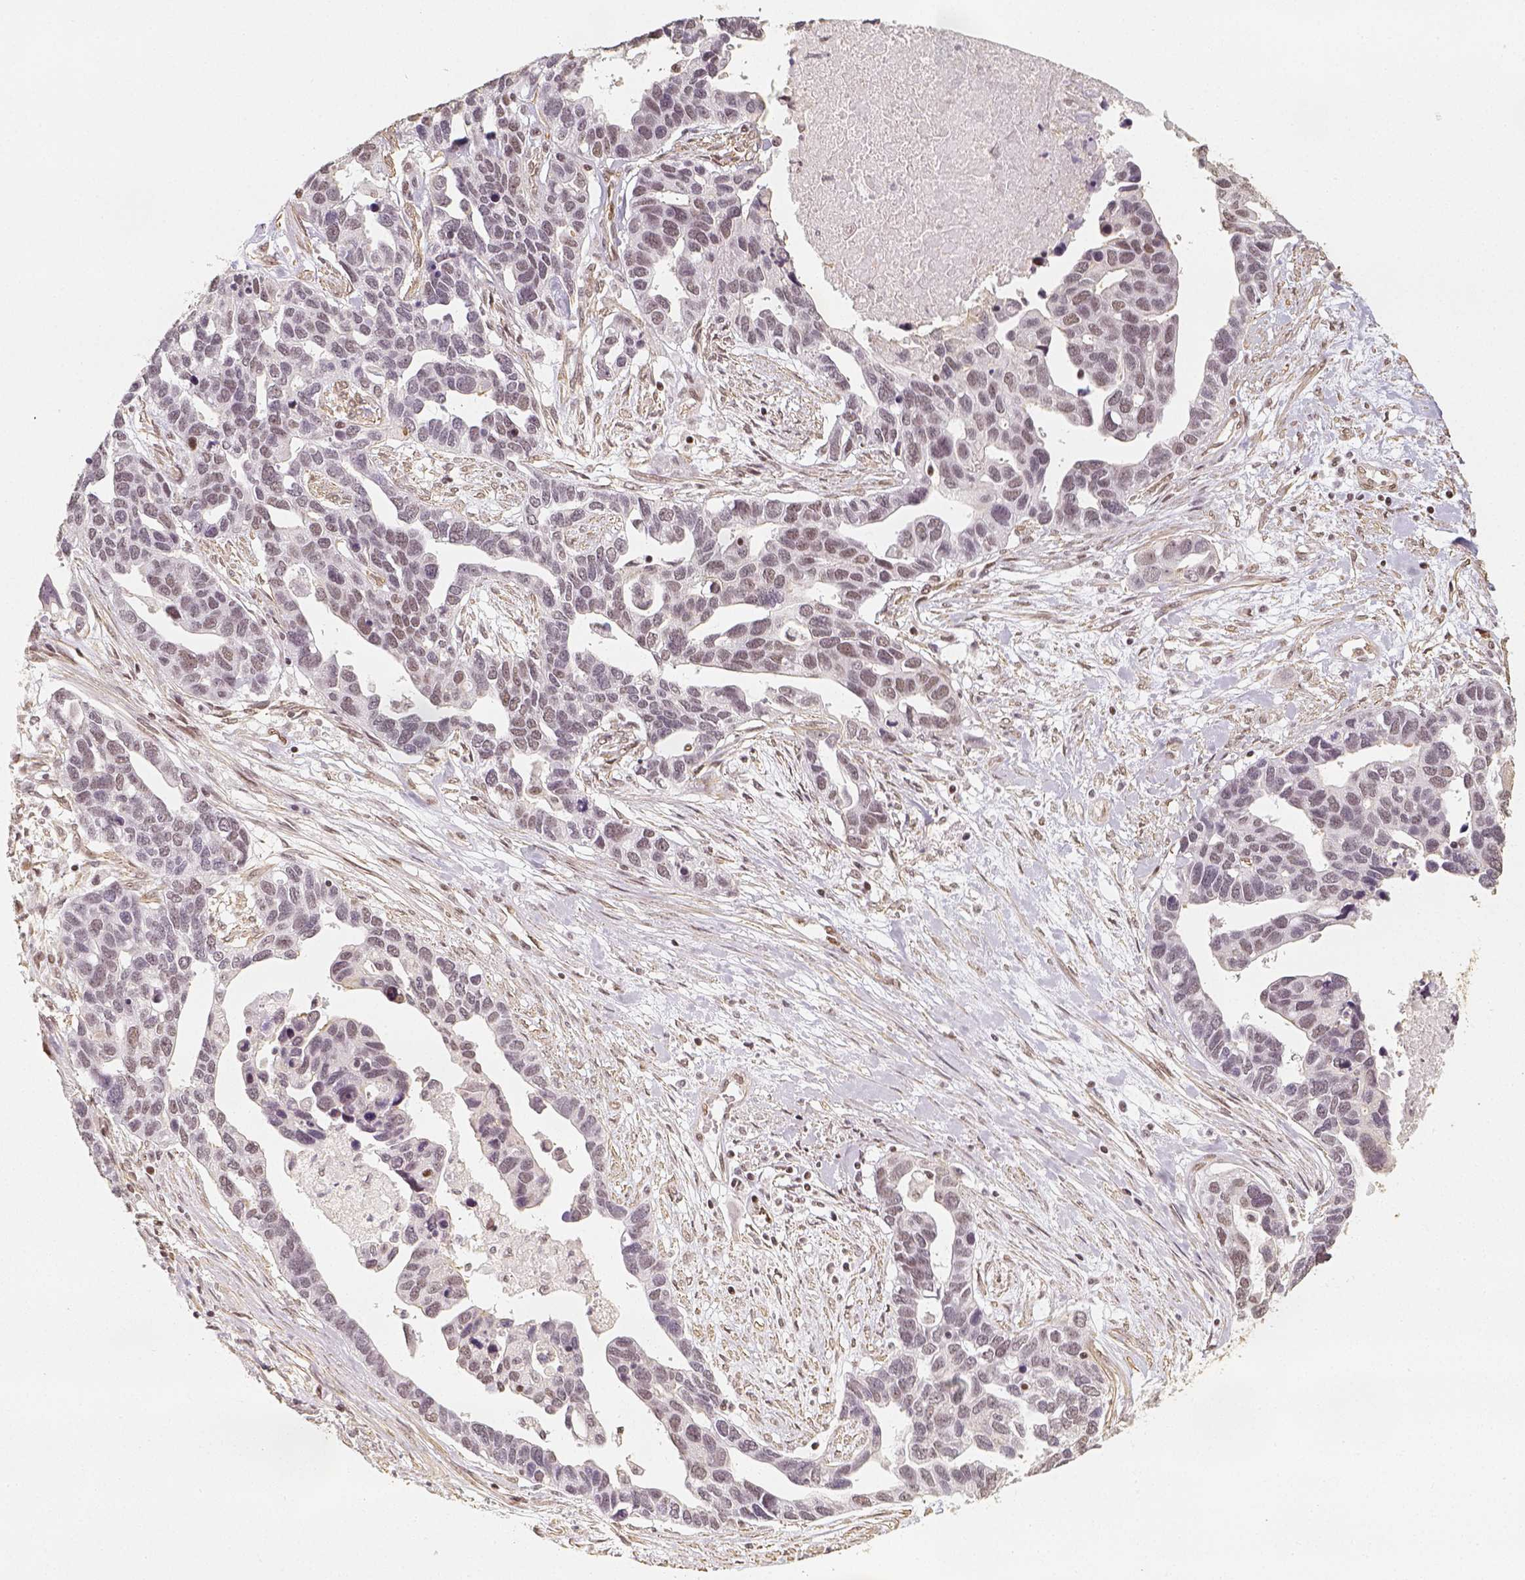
{"staining": {"intensity": "weak", "quantity": "<25%", "location": "nuclear"}, "tissue": "ovarian cancer", "cell_type": "Tumor cells", "image_type": "cancer", "snomed": [{"axis": "morphology", "description": "Cystadenocarcinoma, serous, NOS"}, {"axis": "topography", "description": "Ovary"}], "caption": "This is an immunohistochemistry micrograph of human ovarian cancer (serous cystadenocarcinoma). There is no positivity in tumor cells.", "gene": "HDAC1", "patient": {"sex": "female", "age": 54}}